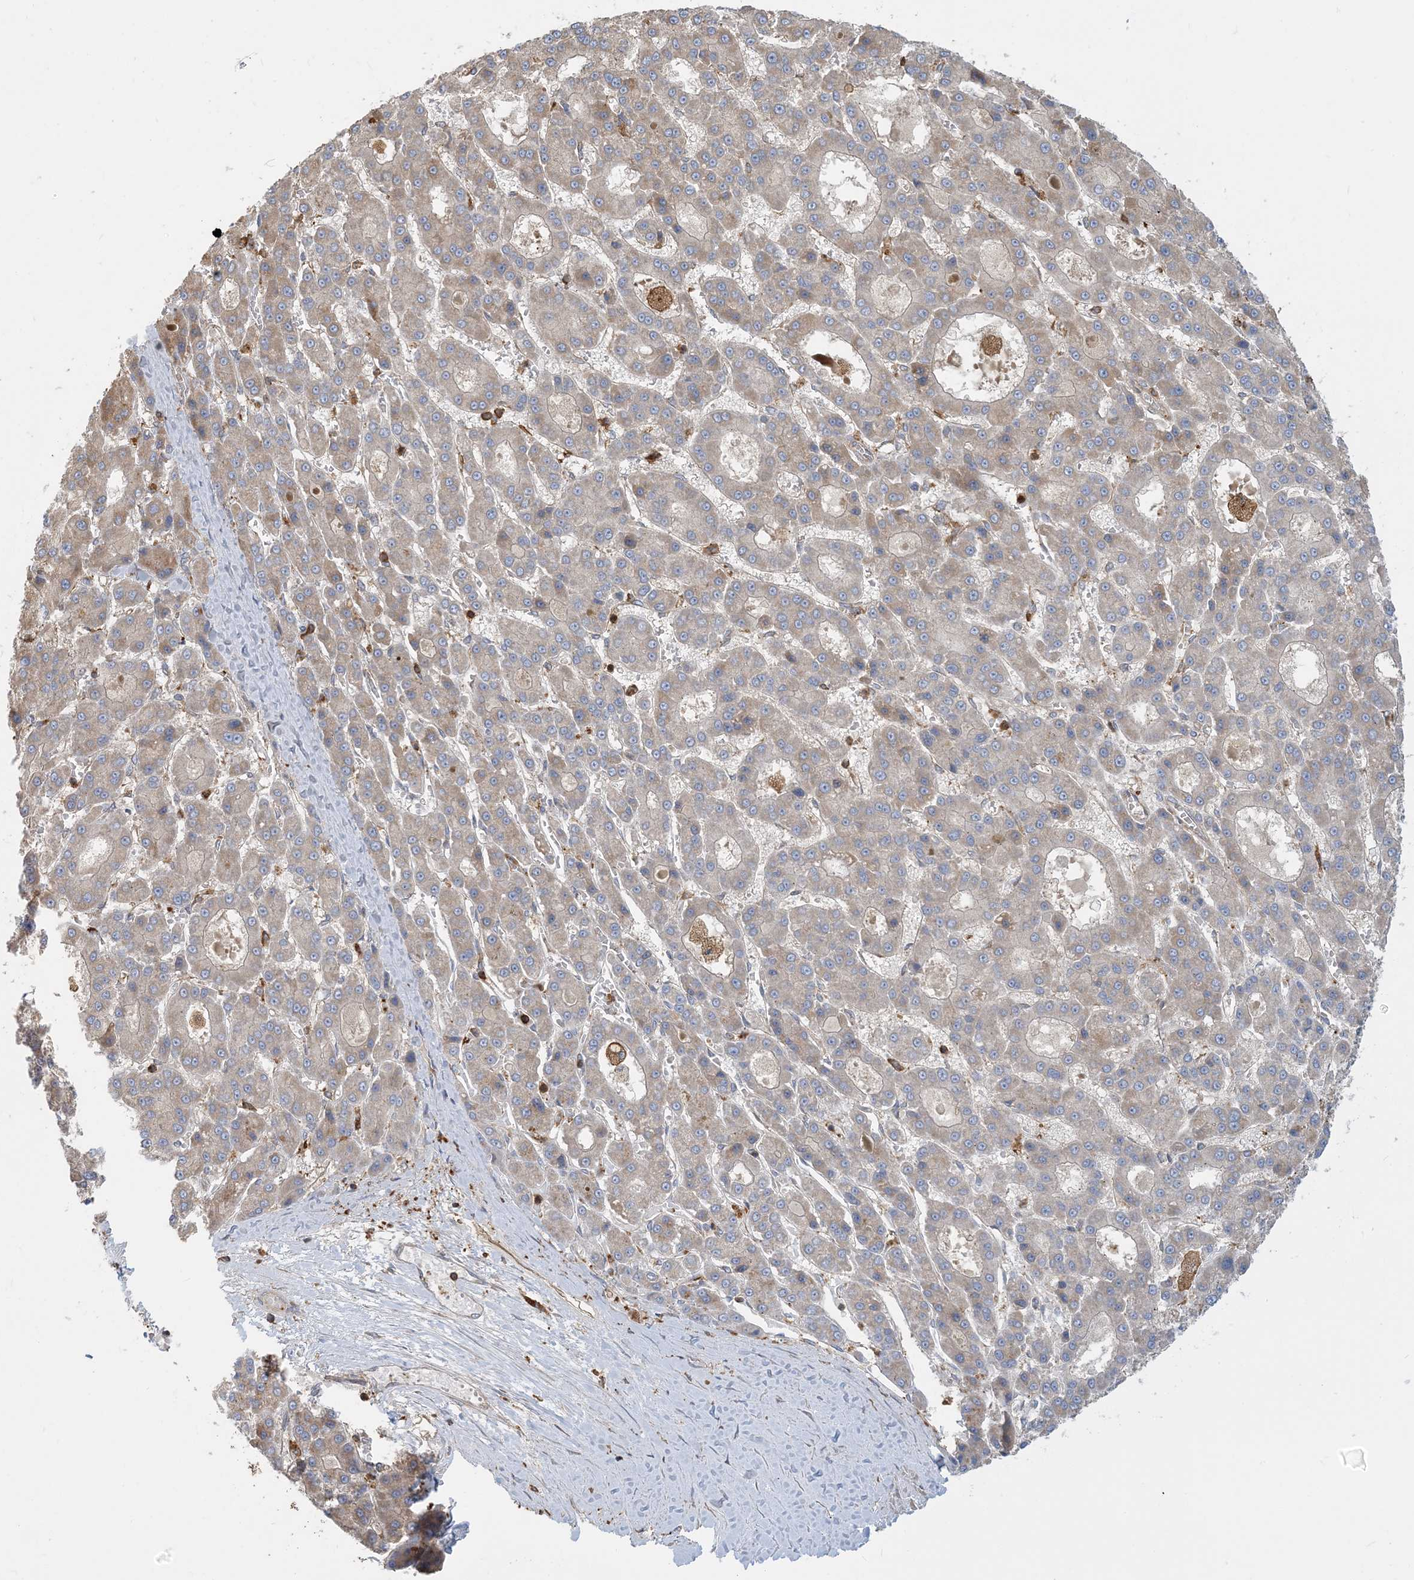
{"staining": {"intensity": "weak", "quantity": "25%-75%", "location": "cytoplasmic/membranous"}, "tissue": "liver cancer", "cell_type": "Tumor cells", "image_type": "cancer", "snomed": [{"axis": "morphology", "description": "Carcinoma, Hepatocellular, NOS"}, {"axis": "topography", "description": "Liver"}], "caption": "DAB immunohistochemical staining of human liver hepatocellular carcinoma exhibits weak cytoplasmic/membranous protein expression in about 25%-75% of tumor cells. The staining was performed using DAB to visualize the protein expression in brown, while the nuclei were stained in blue with hematoxylin (Magnification: 20x).", "gene": "SFMBT2", "patient": {"sex": "male", "age": 70}}